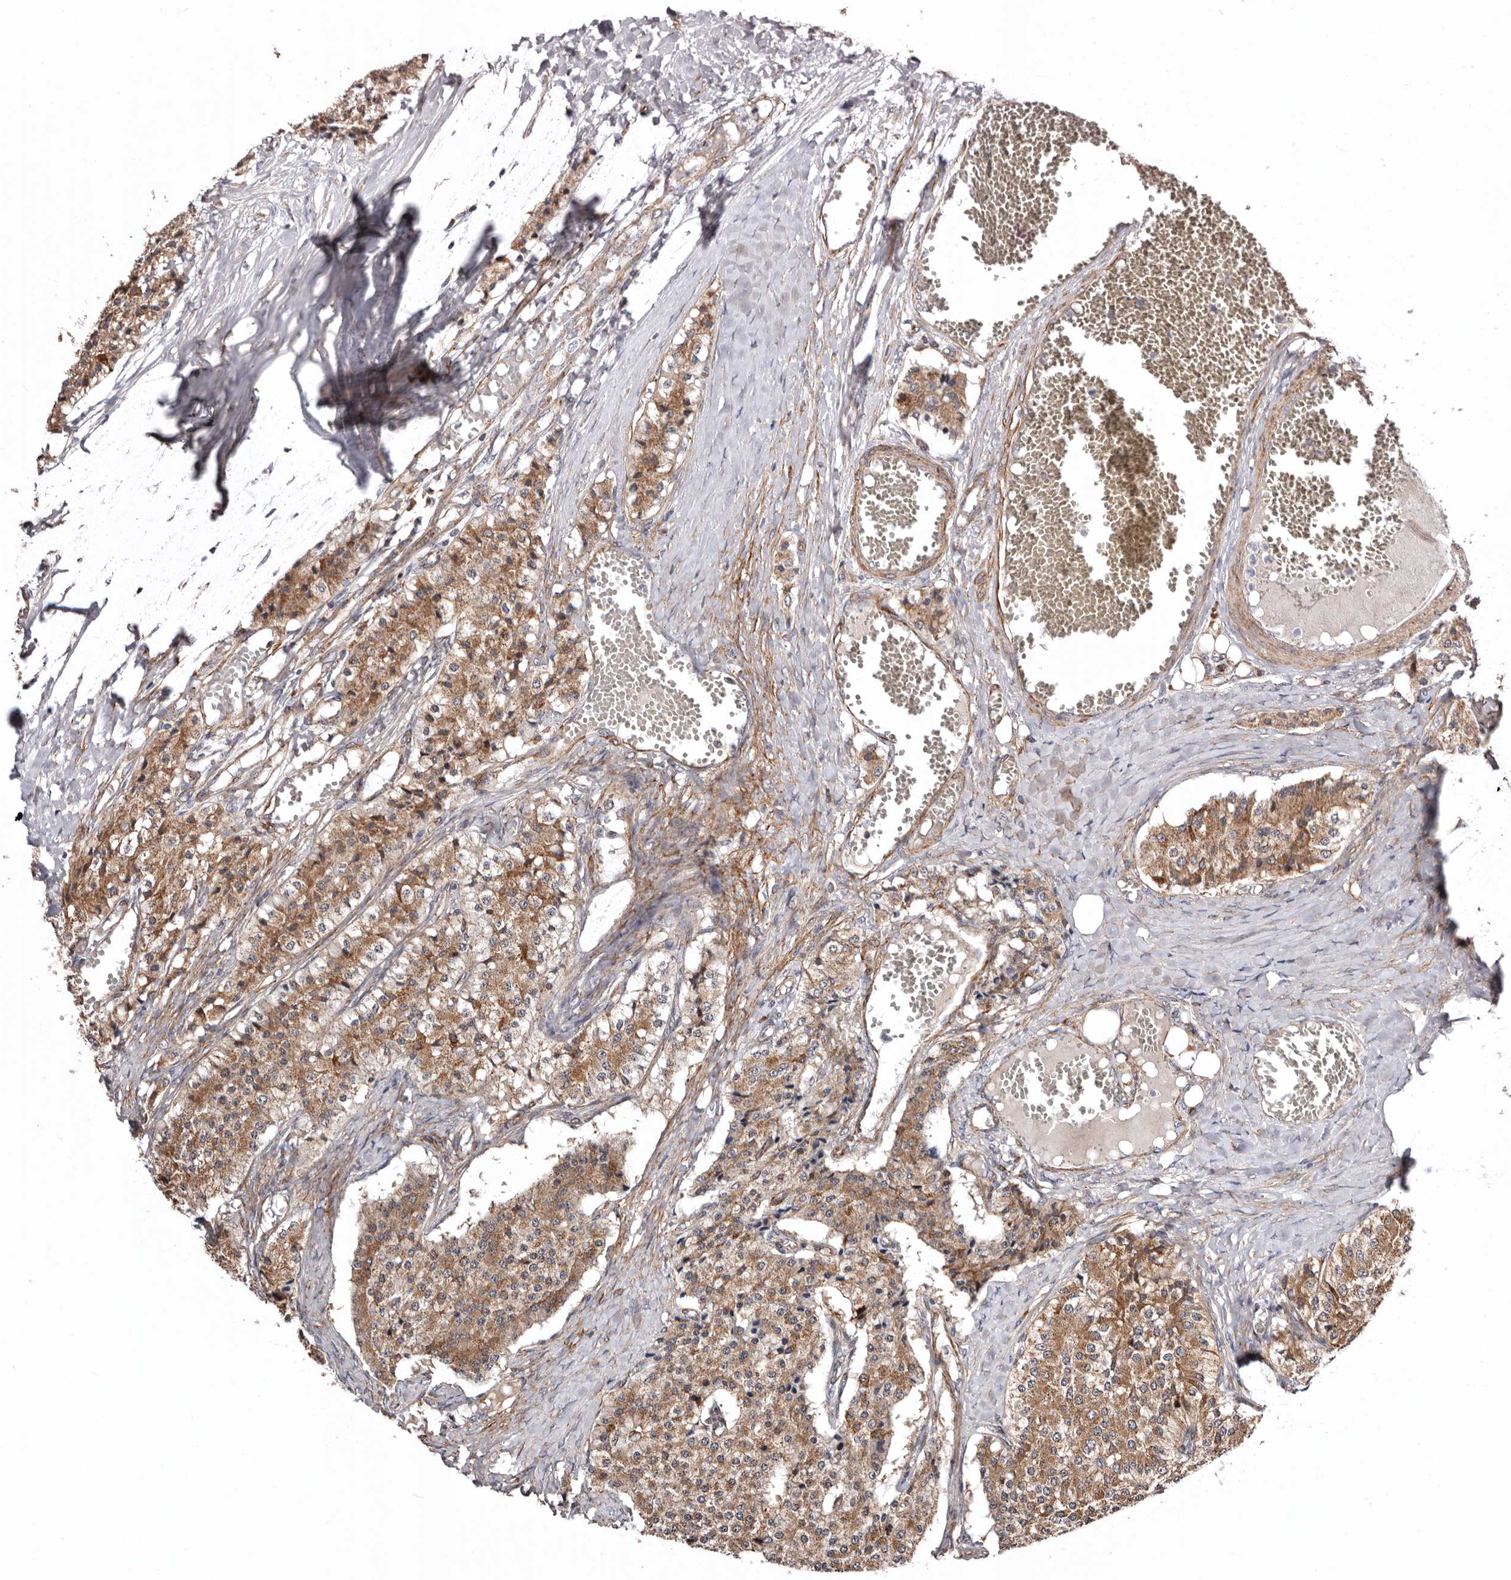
{"staining": {"intensity": "moderate", "quantity": ">75%", "location": "cytoplasmic/membranous"}, "tissue": "carcinoid", "cell_type": "Tumor cells", "image_type": "cancer", "snomed": [{"axis": "morphology", "description": "Carcinoid, malignant, NOS"}, {"axis": "topography", "description": "Colon"}], "caption": "Carcinoid stained with DAB (3,3'-diaminobenzidine) IHC demonstrates medium levels of moderate cytoplasmic/membranous expression in approximately >75% of tumor cells.", "gene": "PROKR1", "patient": {"sex": "female", "age": 52}}